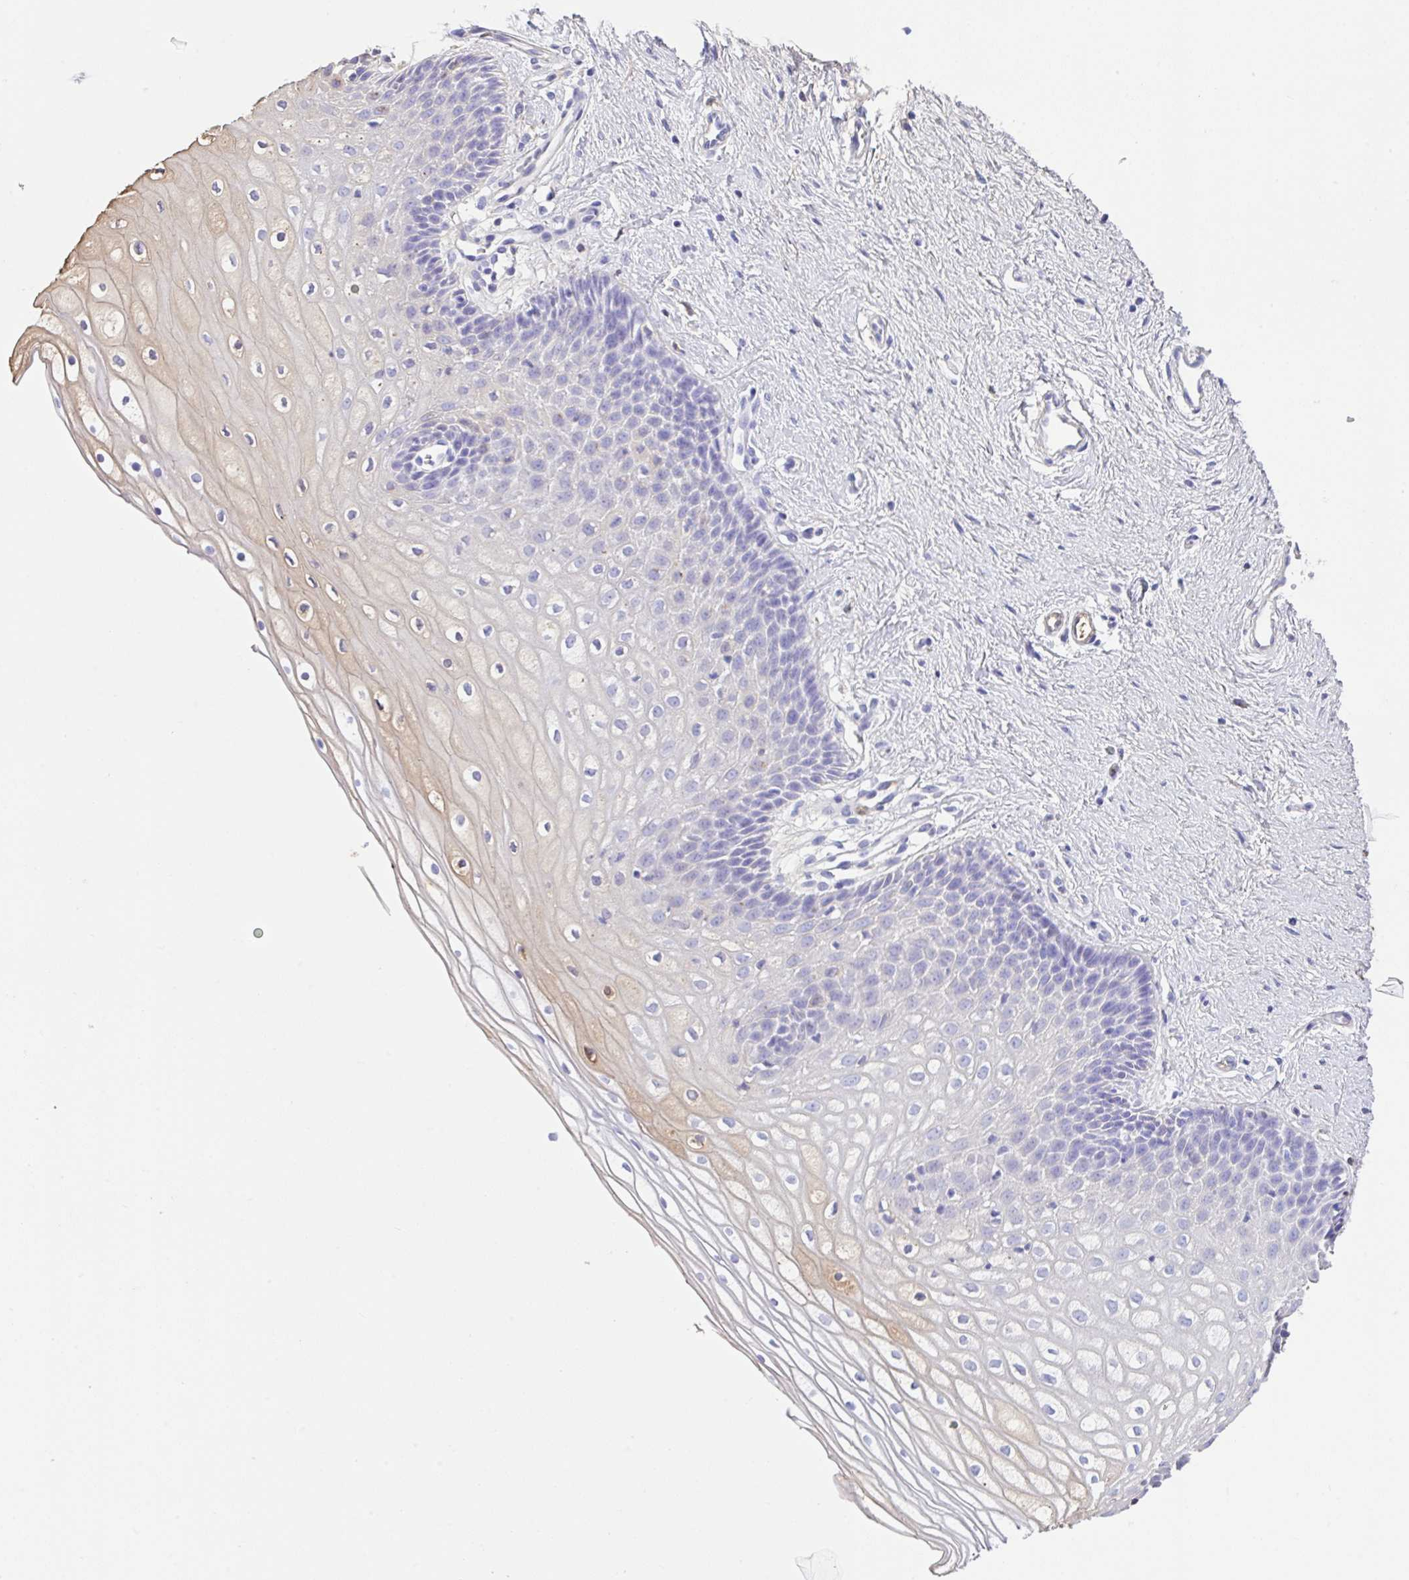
{"staining": {"intensity": "weak", "quantity": "<25%", "location": "cytoplasmic/membranous"}, "tissue": "cervix", "cell_type": "Glandular cells", "image_type": "normal", "snomed": [{"axis": "morphology", "description": "Normal tissue, NOS"}, {"axis": "topography", "description": "Cervix"}], "caption": "IHC photomicrograph of normal cervix: cervix stained with DAB demonstrates no significant protein staining in glandular cells.", "gene": "HOXC12", "patient": {"sex": "female", "age": 36}}